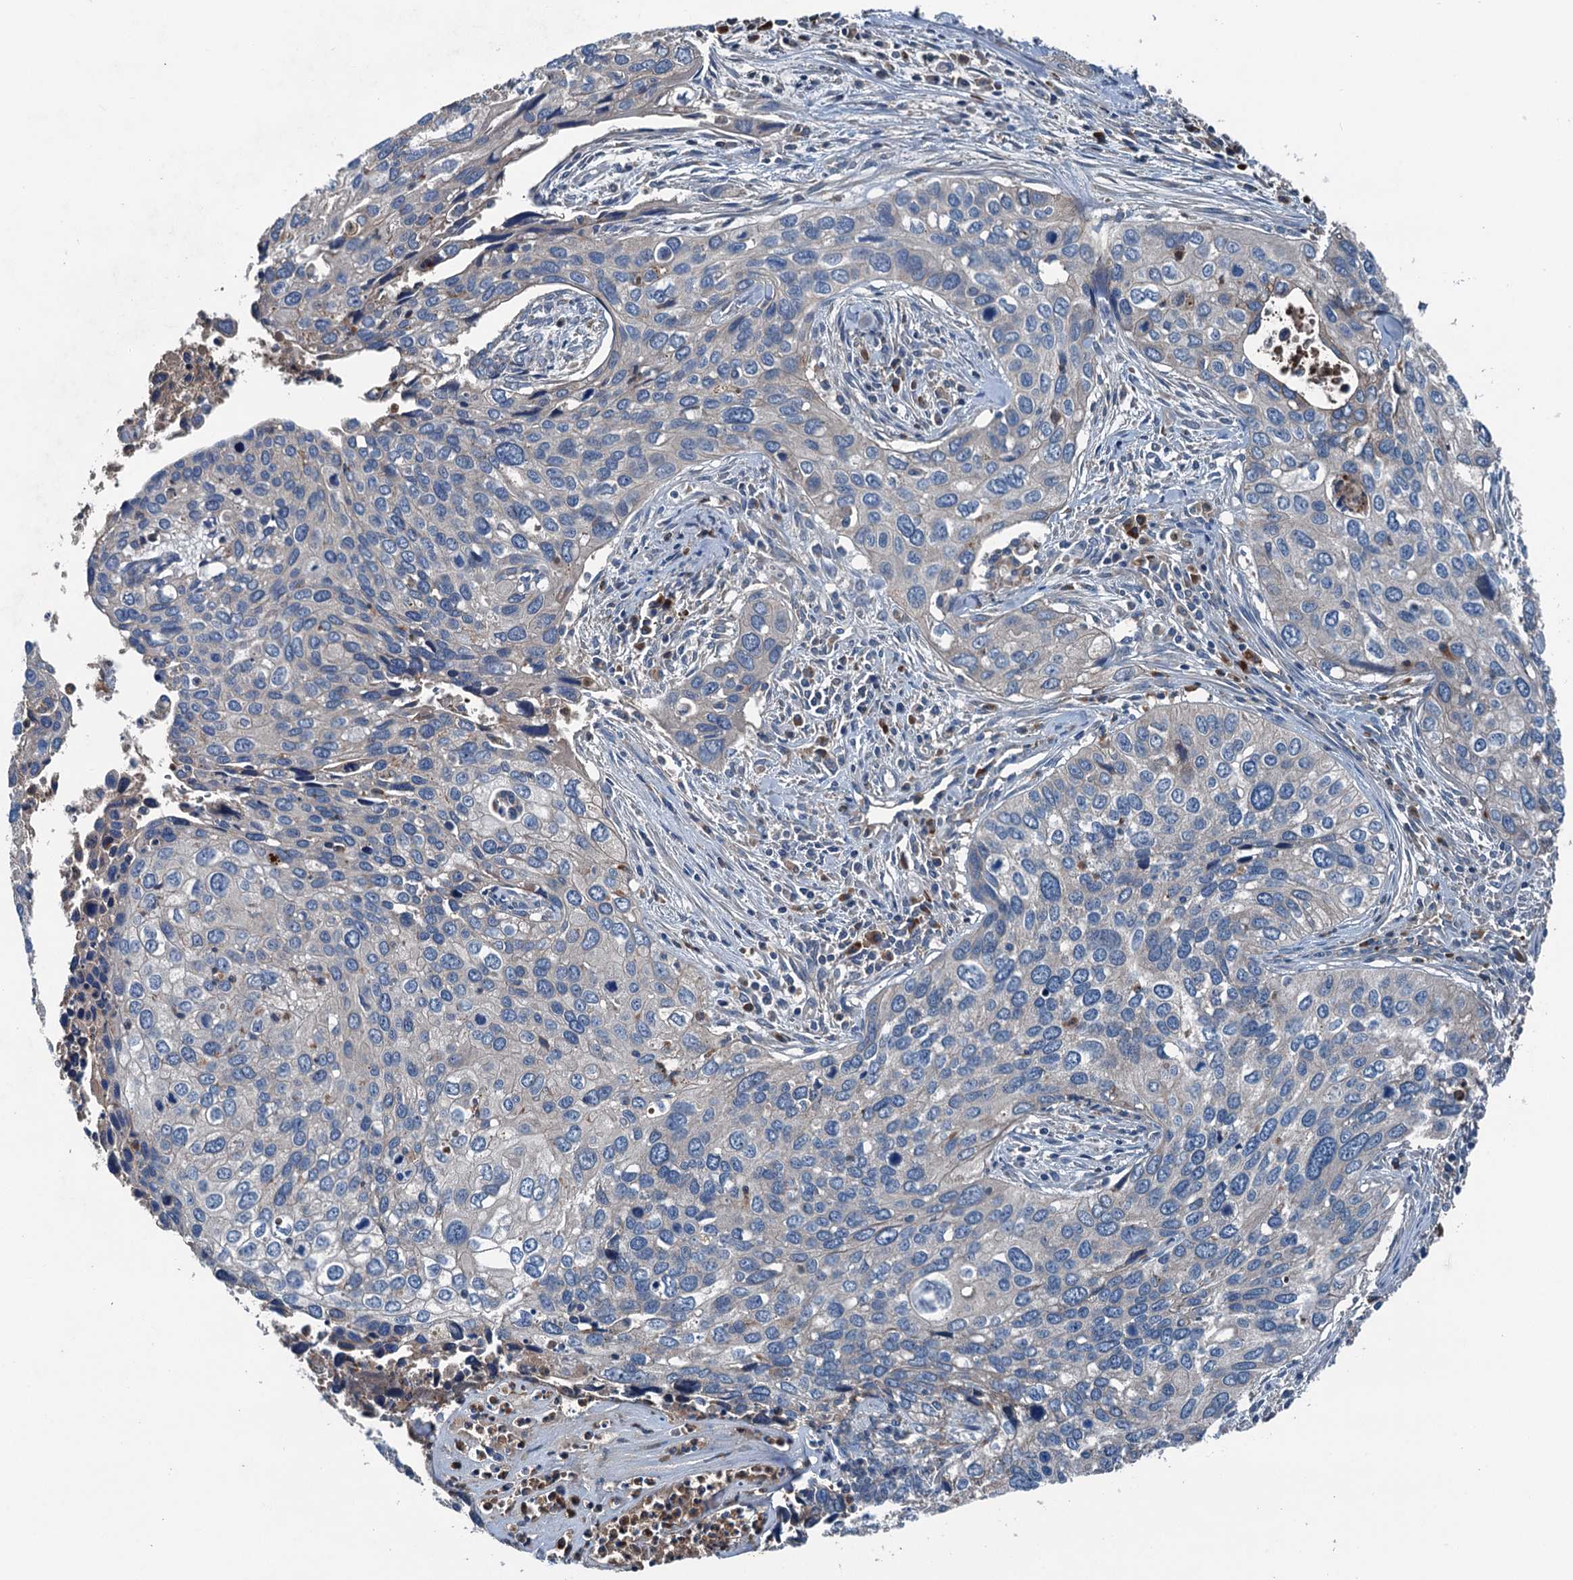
{"staining": {"intensity": "negative", "quantity": "none", "location": "none"}, "tissue": "cervical cancer", "cell_type": "Tumor cells", "image_type": "cancer", "snomed": [{"axis": "morphology", "description": "Squamous cell carcinoma, NOS"}, {"axis": "topography", "description": "Cervix"}], "caption": "This is an immunohistochemistry photomicrograph of human squamous cell carcinoma (cervical). There is no staining in tumor cells.", "gene": "PDSS1", "patient": {"sex": "female", "age": 55}}